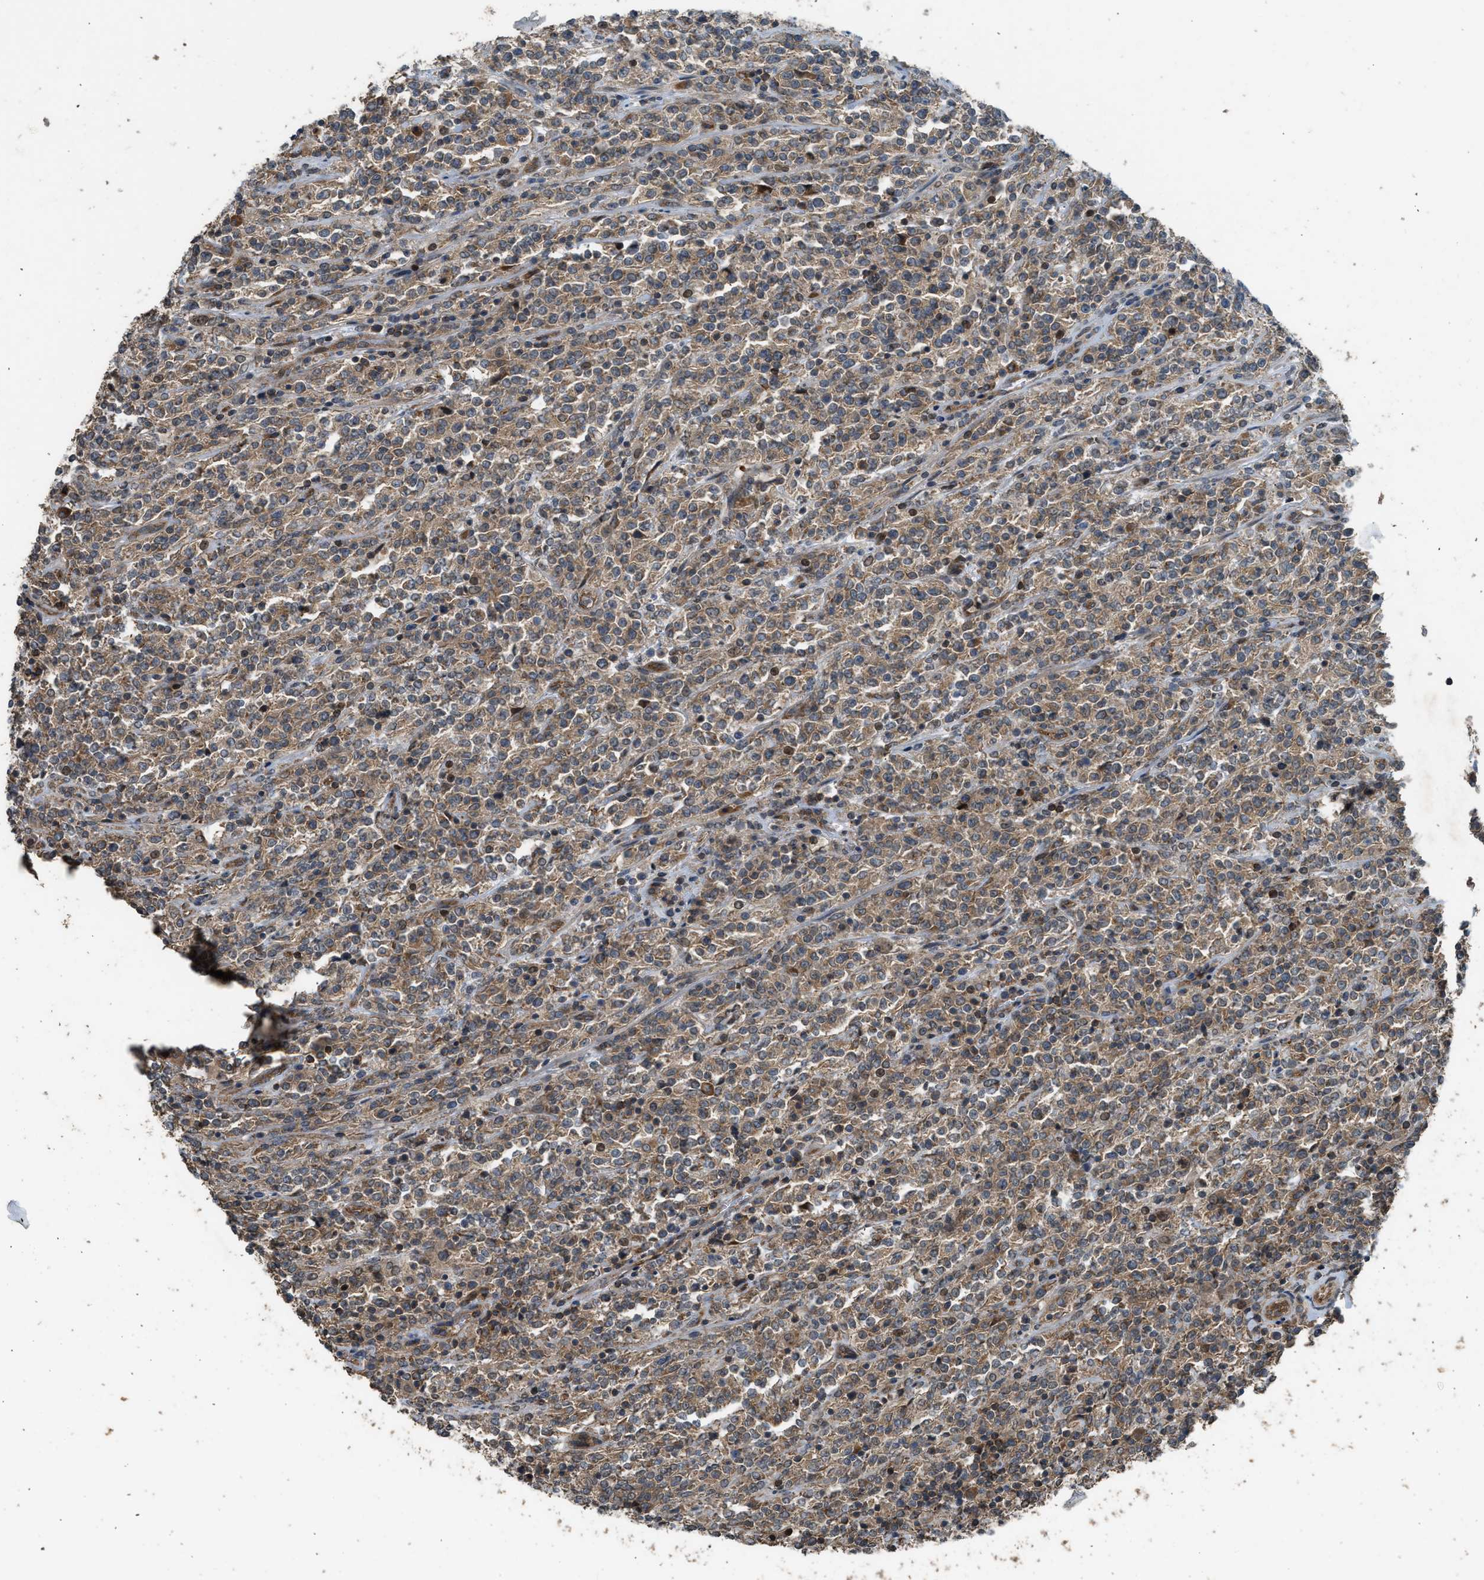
{"staining": {"intensity": "weak", "quantity": ">75%", "location": "cytoplasmic/membranous"}, "tissue": "lymphoma", "cell_type": "Tumor cells", "image_type": "cancer", "snomed": [{"axis": "morphology", "description": "Malignant lymphoma, non-Hodgkin's type, High grade"}, {"axis": "topography", "description": "Soft tissue"}], "caption": "Human lymphoma stained with a protein marker reveals weak staining in tumor cells.", "gene": "HIP1R", "patient": {"sex": "male", "age": 18}}